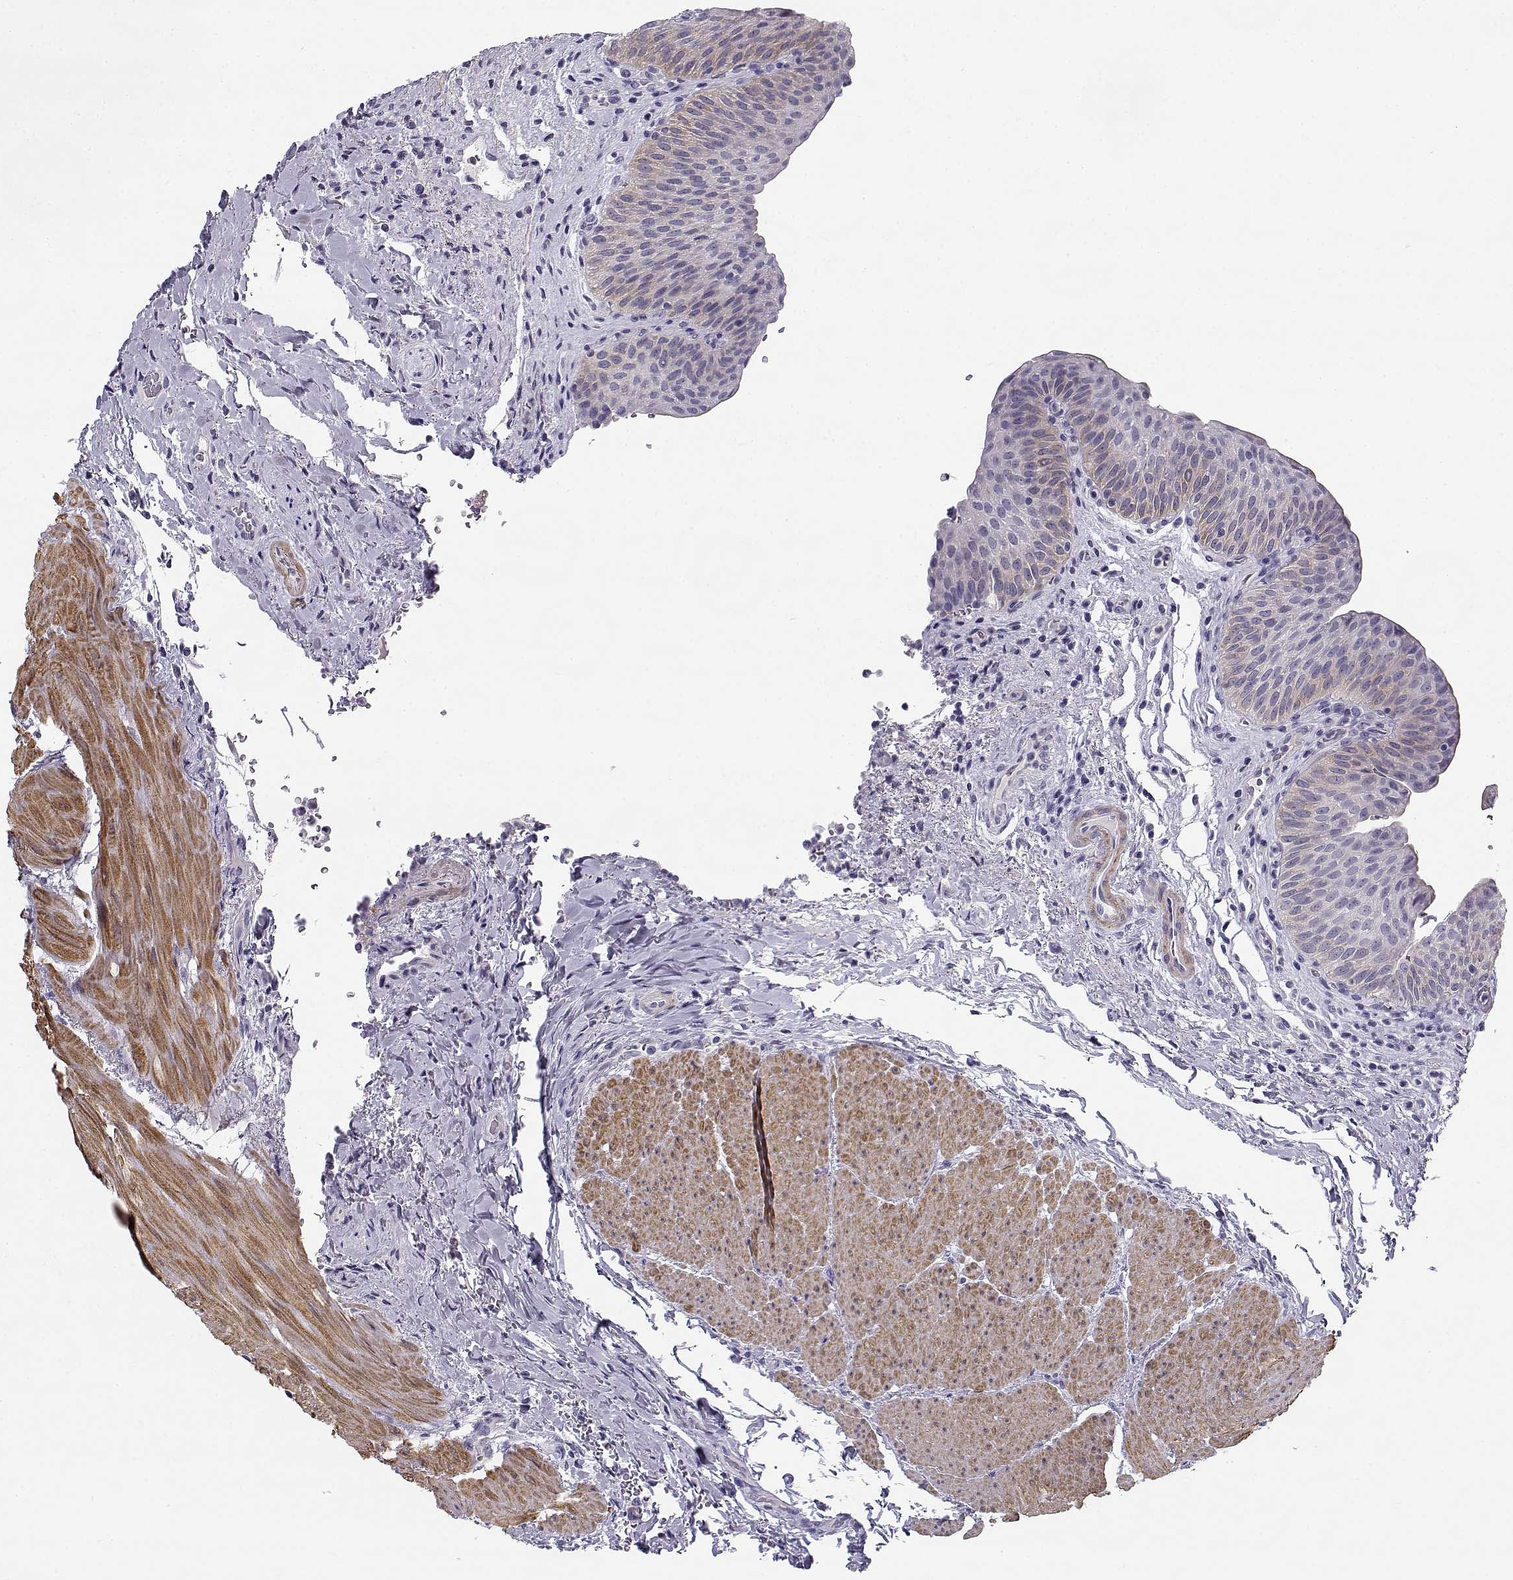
{"staining": {"intensity": "weak", "quantity": "<25%", "location": "cytoplasmic/membranous"}, "tissue": "urinary bladder", "cell_type": "Urothelial cells", "image_type": "normal", "snomed": [{"axis": "morphology", "description": "Normal tissue, NOS"}, {"axis": "topography", "description": "Urinary bladder"}], "caption": "IHC micrograph of normal urinary bladder: urinary bladder stained with DAB (3,3'-diaminobenzidine) shows no significant protein expression in urothelial cells. The staining was performed using DAB (3,3'-diaminobenzidine) to visualize the protein expression in brown, while the nuclei were stained in blue with hematoxylin (Magnification: 20x).", "gene": "CREB3L3", "patient": {"sex": "male", "age": 66}}